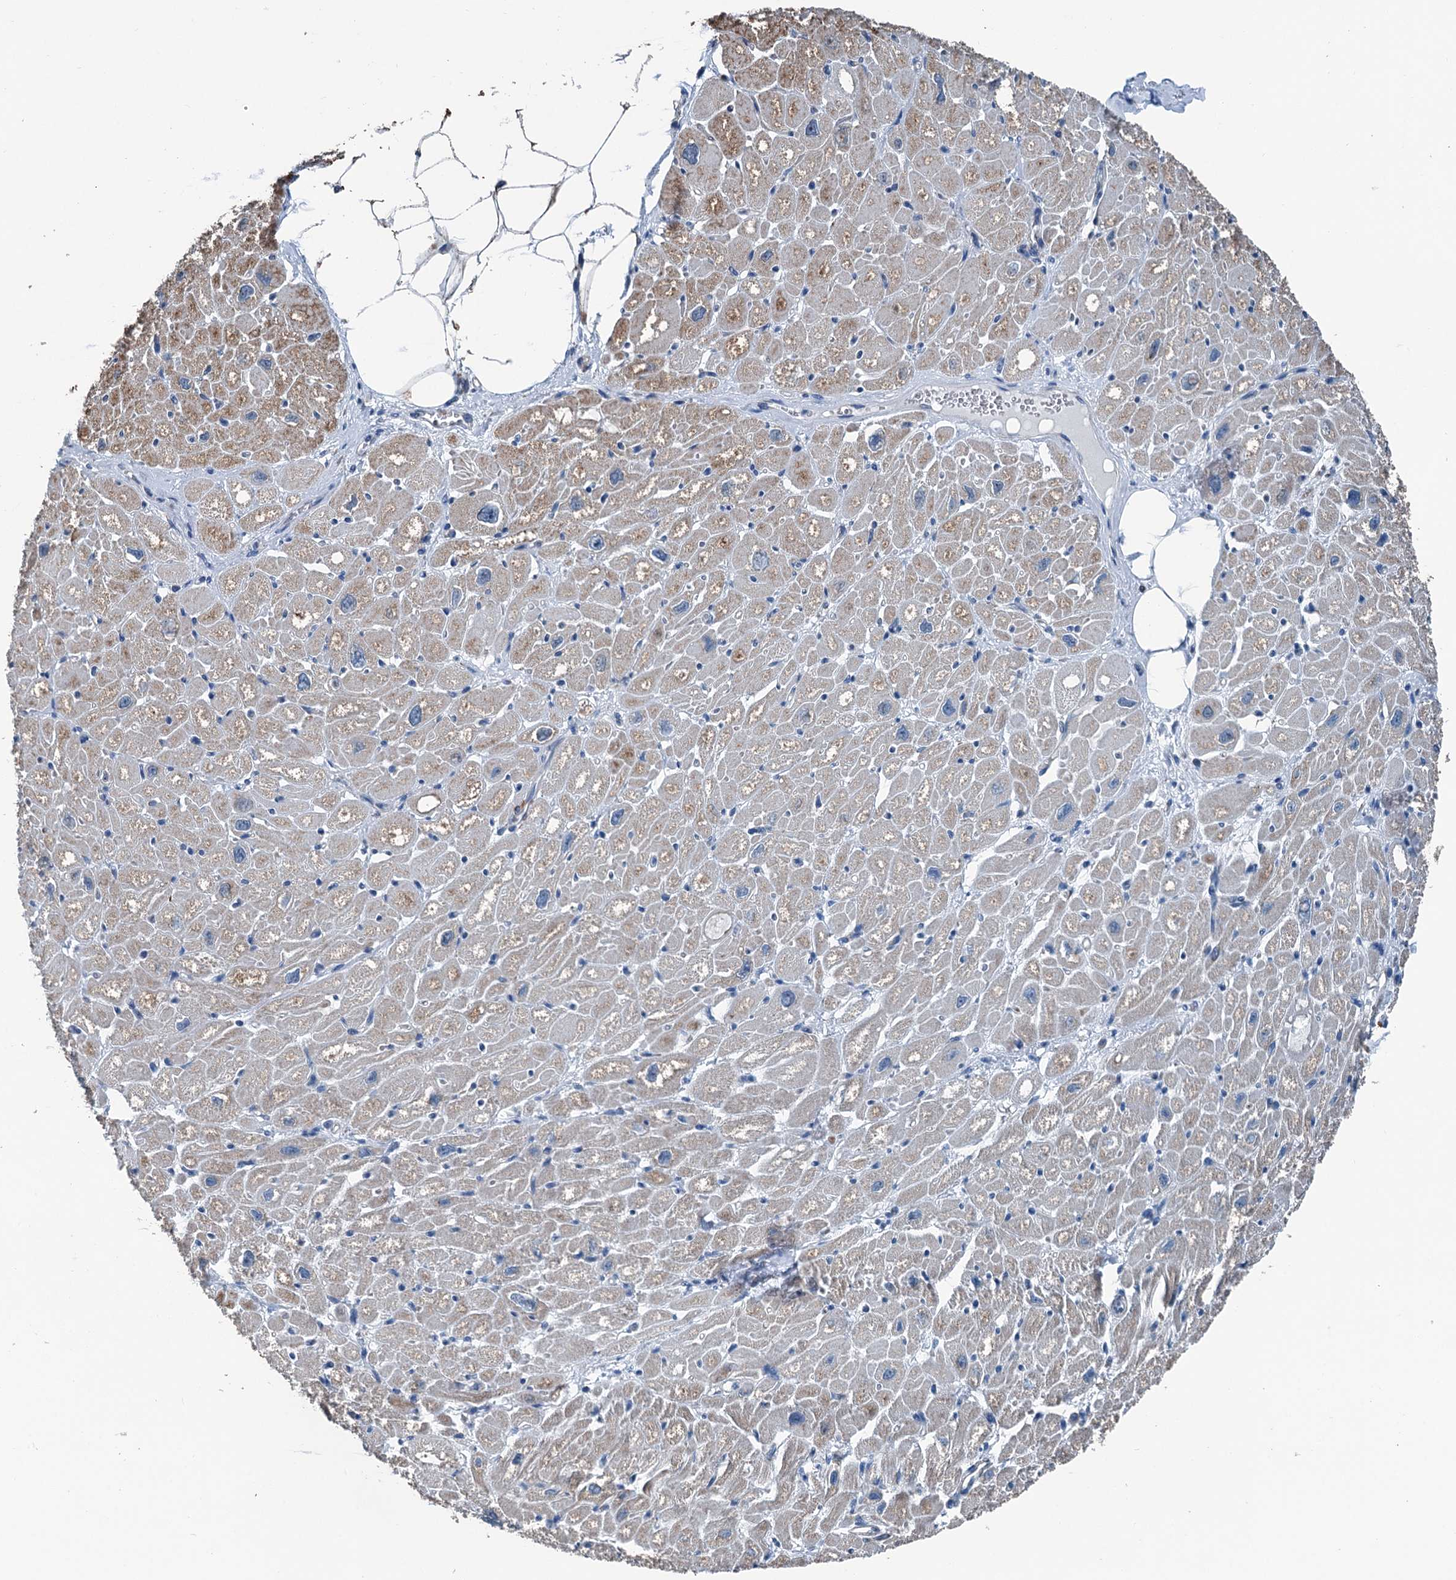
{"staining": {"intensity": "moderate", "quantity": "25%-75%", "location": "cytoplasmic/membranous"}, "tissue": "heart muscle", "cell_type": "Cardiomyocytes", "image_type": "normal", "snomed": [{"axis": "morphology", "description": "Normal tissue, NOS"}, {"axis": "topography", "description": "Heart"}], "caption": "A high-resolution histopathology image shows immunohistochemistry (IHC) staining of unremarkable heart muscle, which shows moderate cytoplasmic/membranous positivity in approximately 25%-75% of cardiomyocytes.", "gene": "TRPT1", "patient": {"sex": "male", "age": 50}}